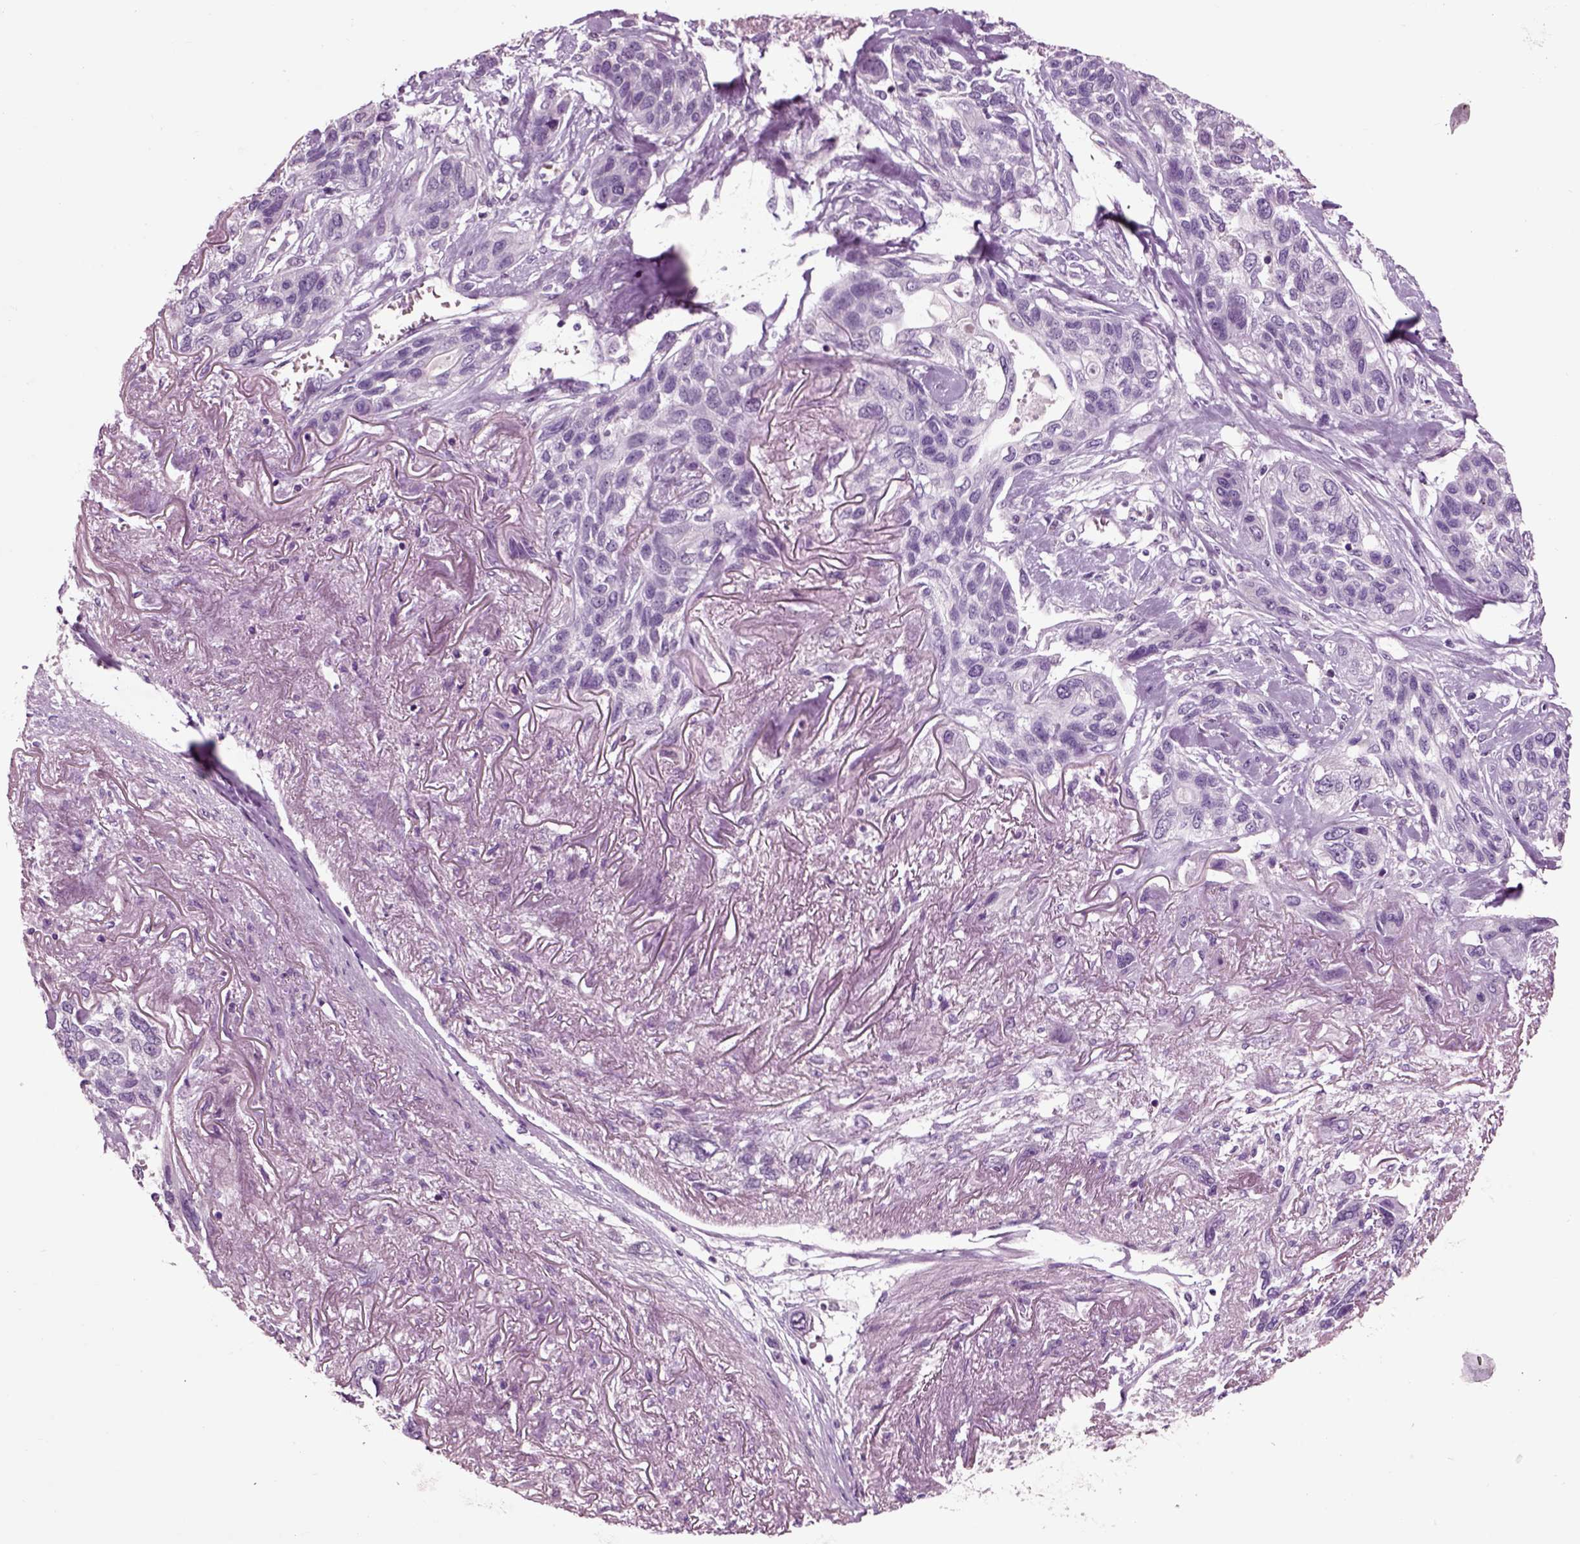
{"staining": {"intensity": "negative", "quantity": "none", "location": "none"}, "tissue": "lung cancer", "cell_type": "Tumor cells", "image_type": "cancer", "snomed": [{"axis": "morphology", "description": "Squamous cell carcinoma, NOS"}, {"axis": "topography", "description": "Lung"}], "caption": "Immunohistochemical staining of squamous cell carcinoma (lung) shows no significant positivity in tumor cells.", "gene": "CHGB", "patient": {"sex": "female", "age": 70}}